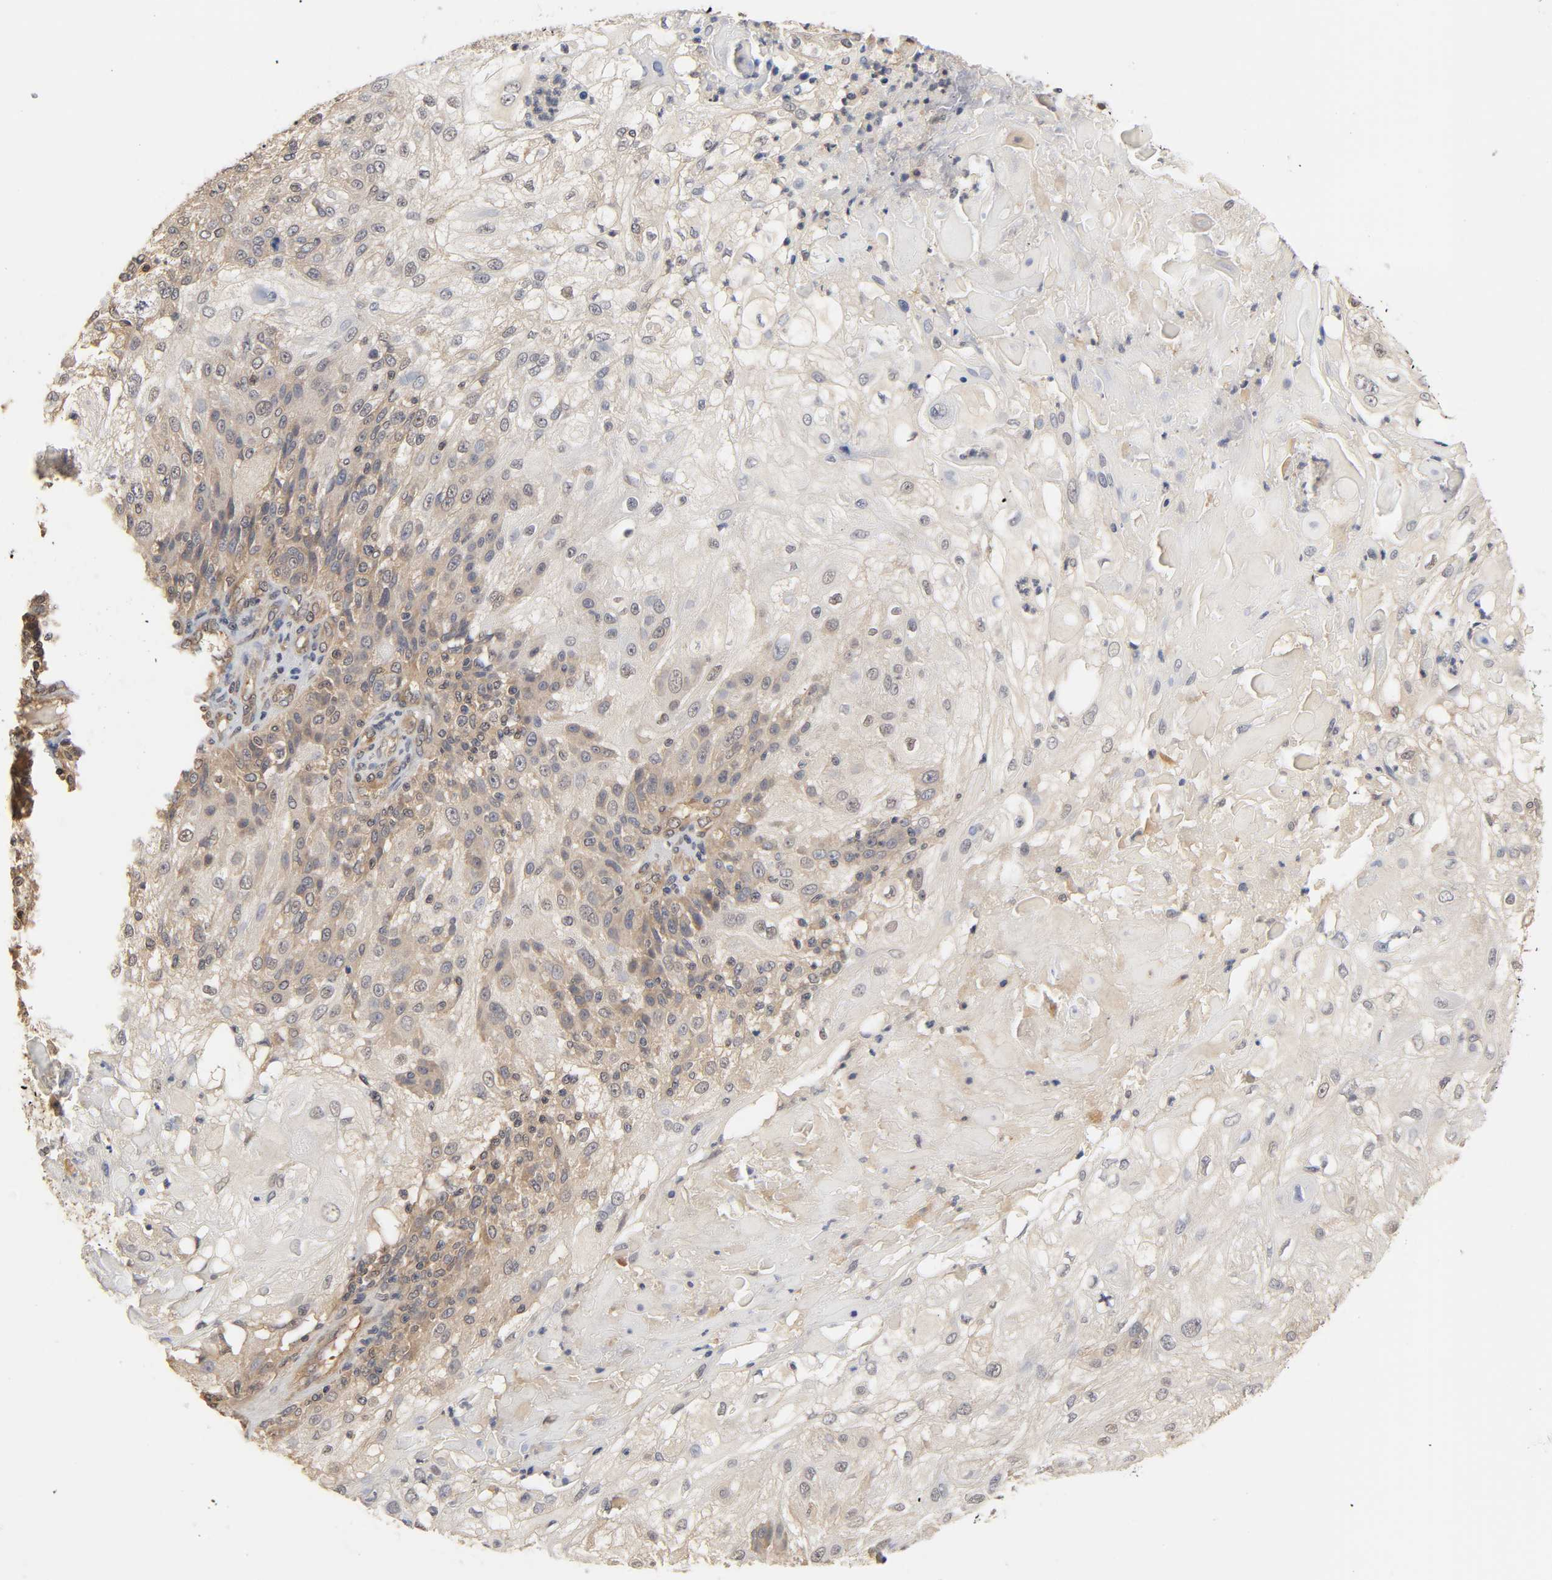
{"staining": {"intensity": "weak", "quantity": "25%-75%", "location": "cytoplasmic/membranous"}, "tissue": "skin cancer", "cell_type": "Tumor cells", "image_type": "cancer", "snomed": [{"axis": "morphology", "description": "Normal tissue, NOS"}, {"axis": "morphology", "description": "Squamous cell carcinoma, NOS"}, {"axis": "topography", "description": "Skin"}], "caption": "Squamous cell carcinoma (skin) stained with immunohistochemistry (IHC) reveals weak cytoplasmic/membranous staining in approximately 25%-75% of tumor cells. (DAB (3,3'-diaminobenzidine) IHC, brown staining for protein, blue staining for nuclei).", "gene": "PDE5A", "patient": {"sex": "female", "age": 83}}